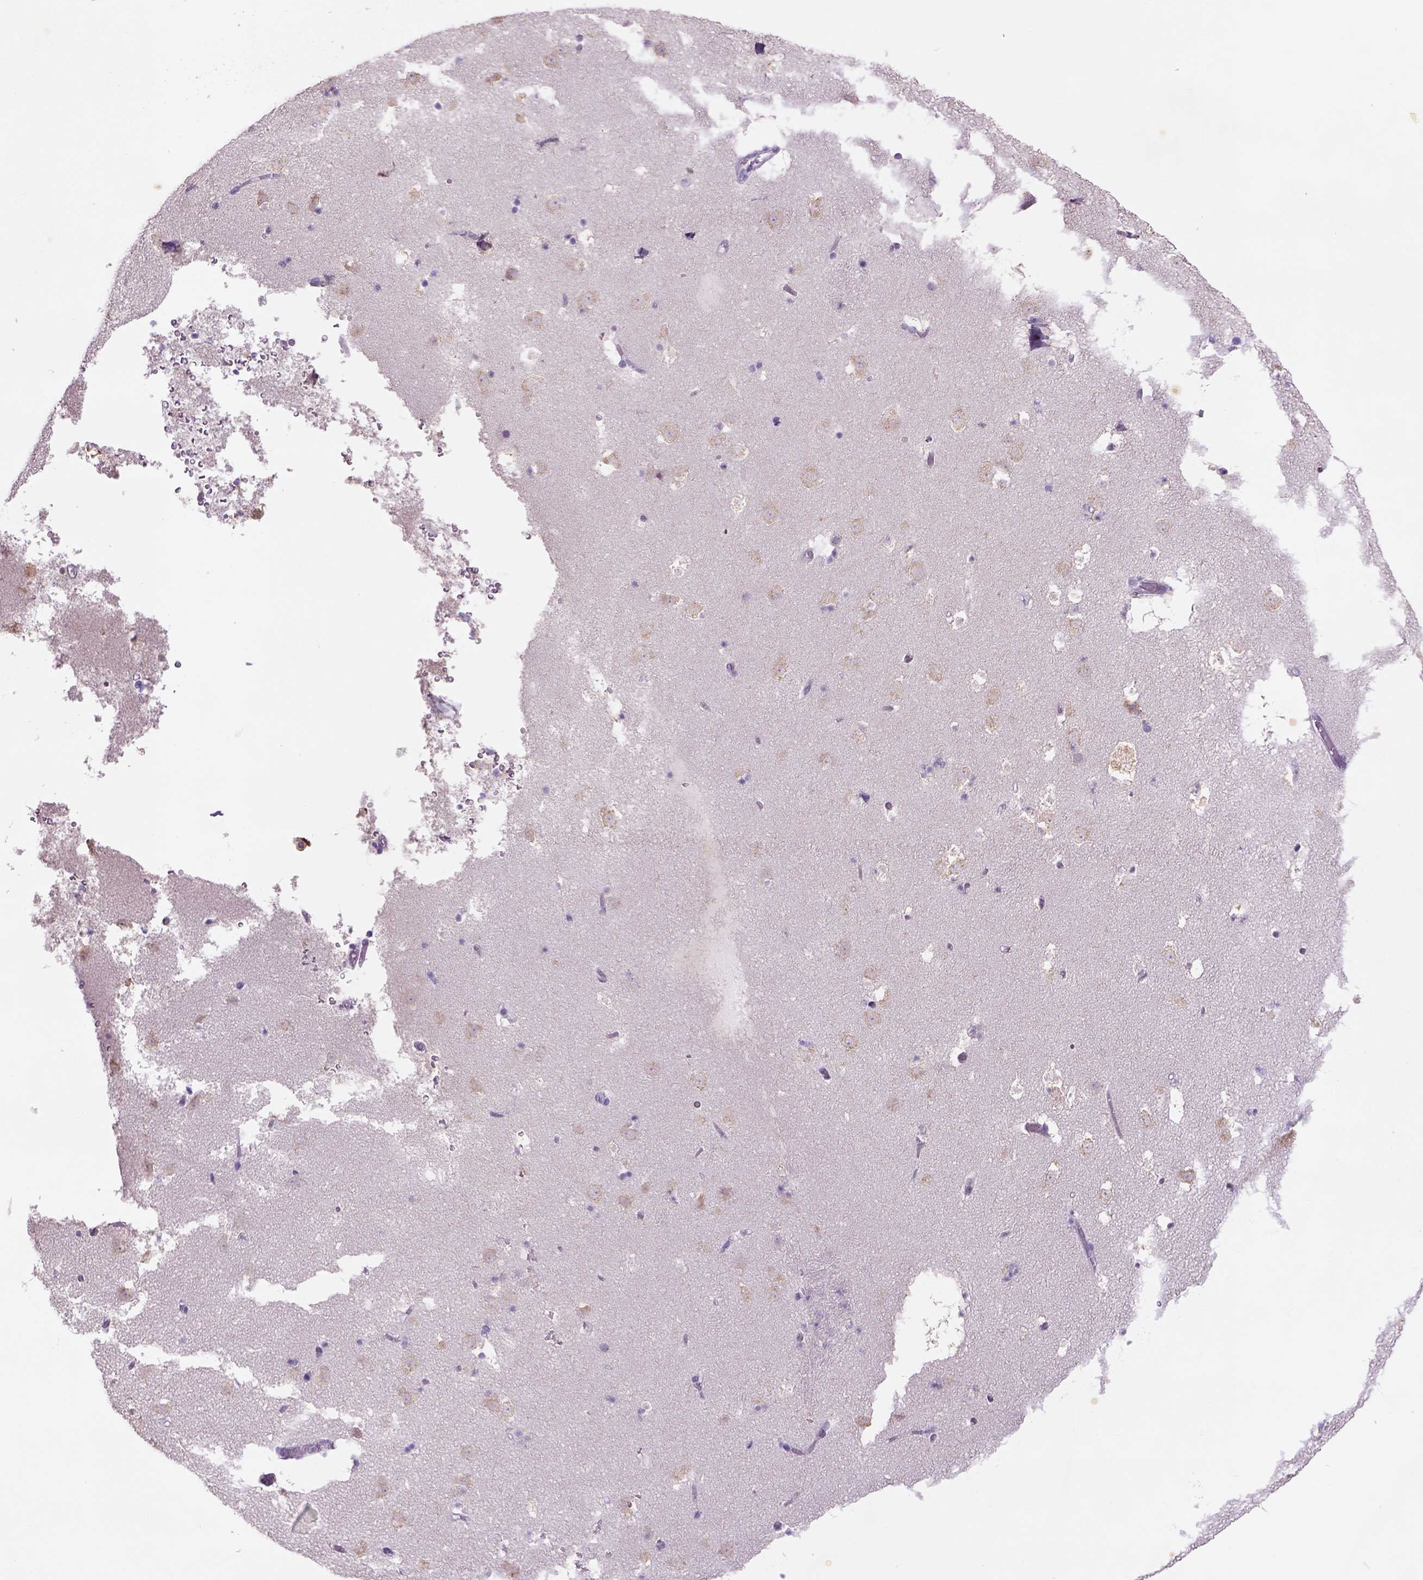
{"staining": {"intensity": "negative", "quantity": "none", "location": "none"}, "tissue": "caudate", "cell_type": "Glial cells", "image_type": "normal", "snomed": [{"axis": "morphology", "description": "Normal tissue, NOS"}, {"axis": "topography", "description": "Lateral ventricle wall"}], "caption": "Glial cells show no significant protein staining in normal caudate. (Stains: DAB (3,3'-diaminobenzidine) immunohistochemistry with hematoxylin counter stain, Microscopy: brightfield microscopy at high magnification).", "gene": "NAALAD2", "patient": {"sex": "female", "age": 42}}